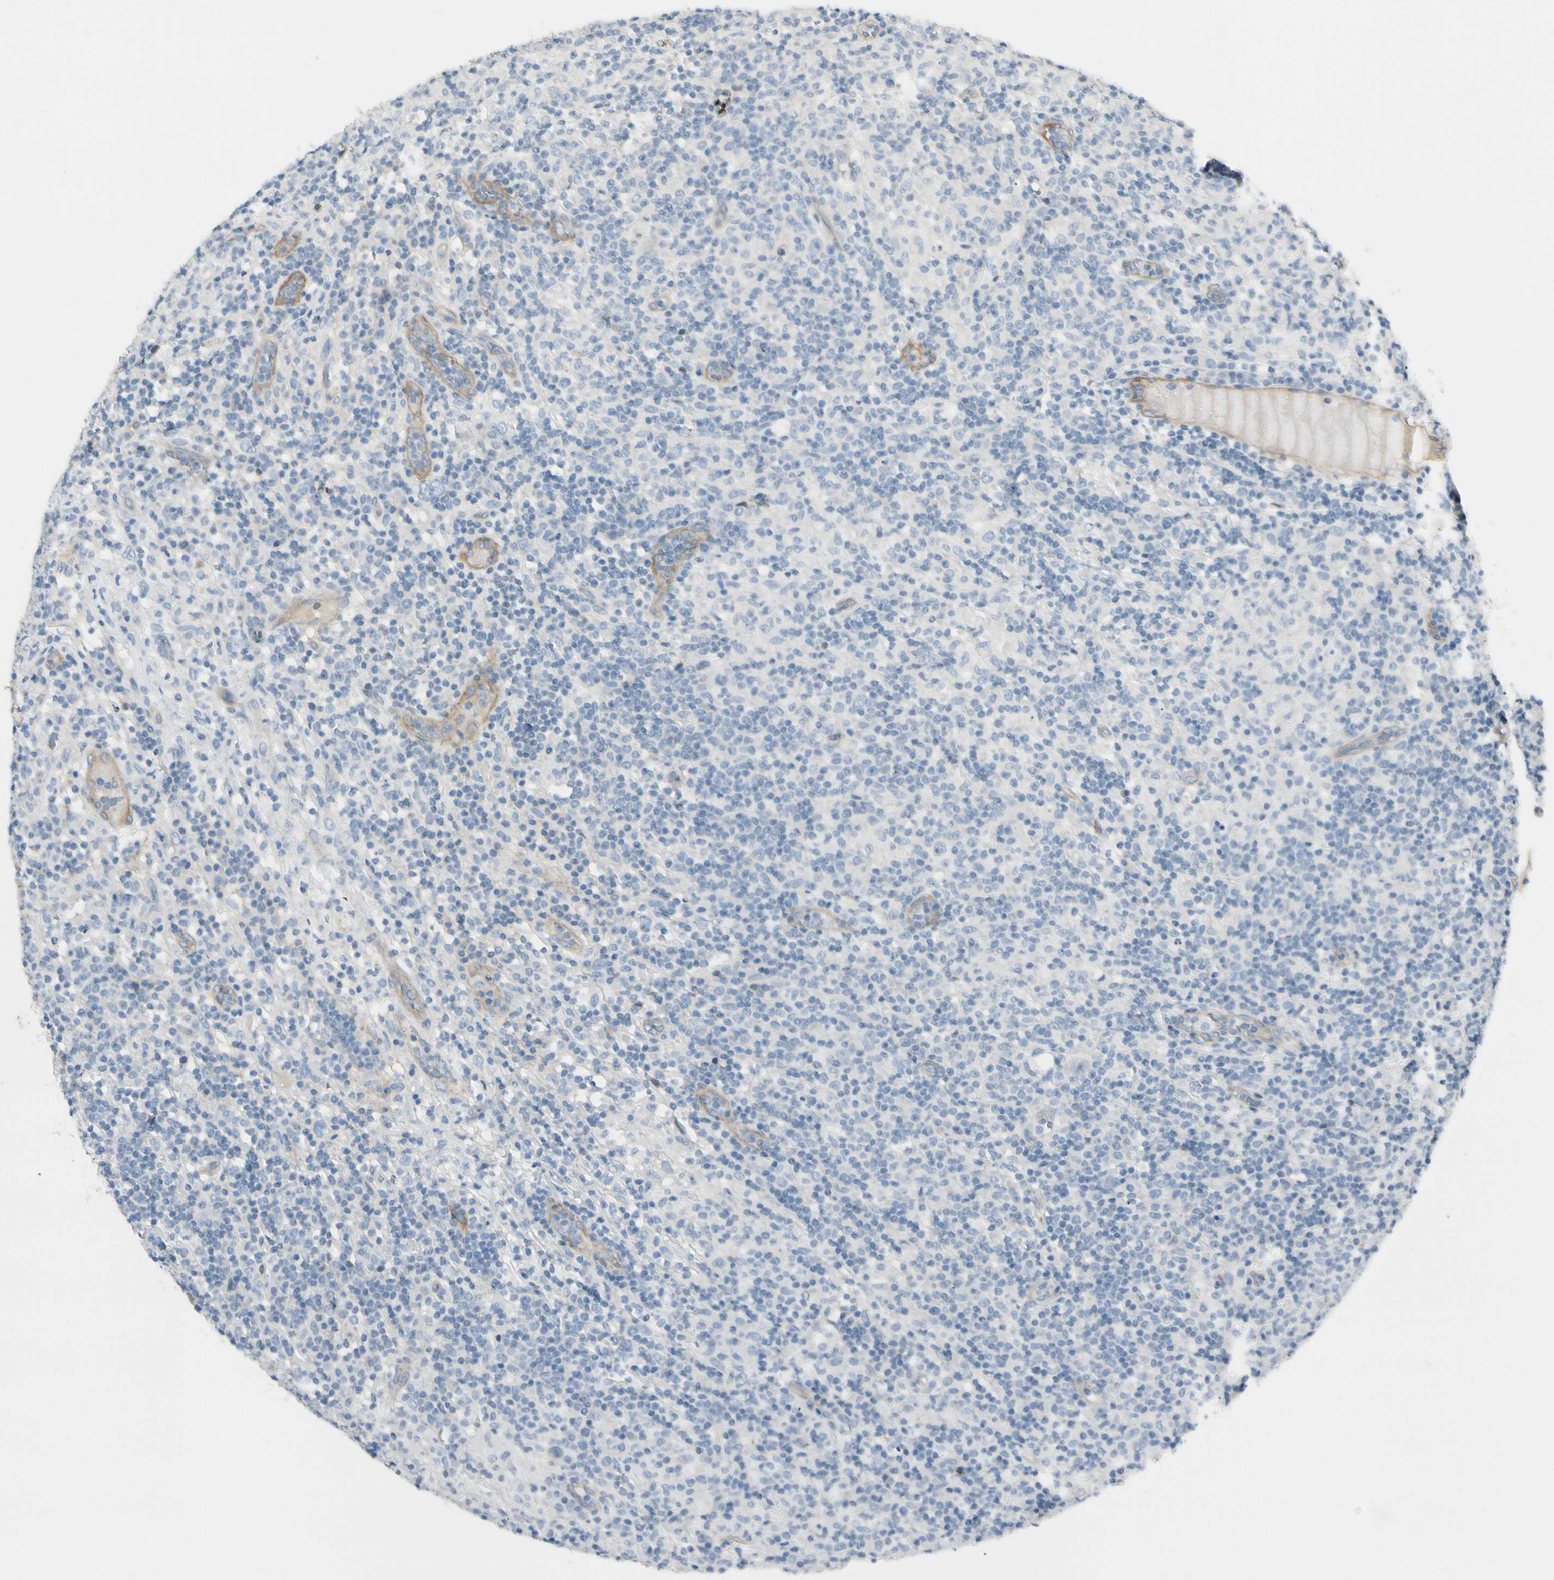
{"staining": {"intensity": "negative", "quantity": "none", "location": "none"}, "tissue": "lymphoma", "cell_type": "Tumor cells", "image_type": "cancer", "snomed": [{"axis": "morphology", "description": "Hodgkin's disease, NOS"}, {"axis": "topography", "description": "Lymph node"}], "caption": "DAB (3,3'-diaminobenzidine) immunohistochemical staining of Hodgkin's disease displays no significant positivity in tumor cells. (DAB (3,3'-diaminobenzidine) immunohistochemistry visualized using brightfield microscopy, high magnification).", "gene": "ITGA3", "patient": {"sex": "male", "age": 70}}